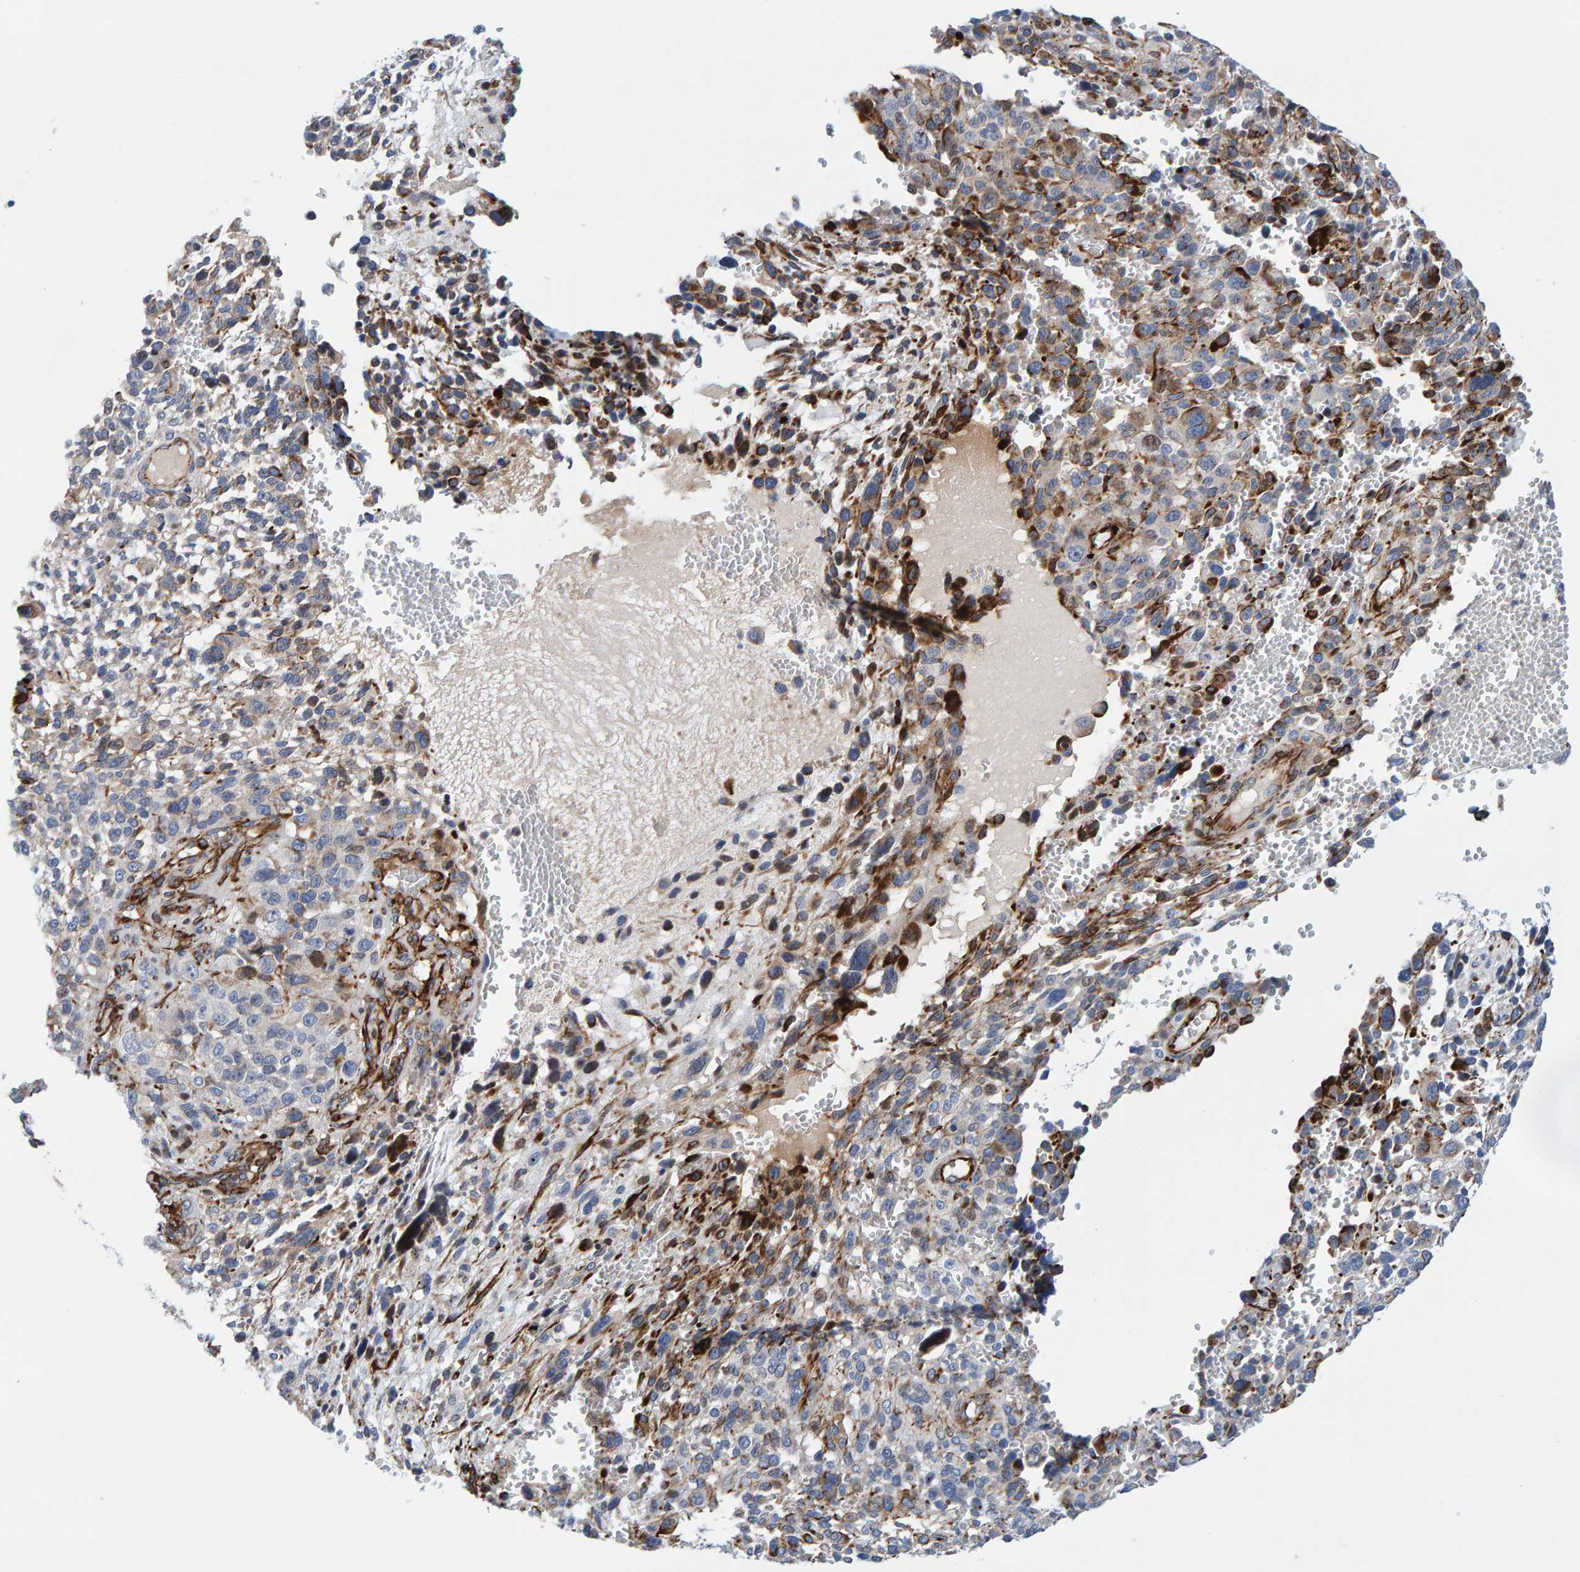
{"staining": {"intensity": "weak", "quantity": "<25%", "location": "cytoplasmic/membranous"}, "tissue": "melanoma", "cell_type": "Tumor cells", "image_type": "cancer", "snomed": [{"axis": "morphology", "description": "Malignant melanoma, NOS"}, {"axis": "topography", "description": "Skin"}], "caption": "Tumor cells are negative for protein expression in human malignant melanoma. The staining is performed using DAB brown chromogen with nuclei counter-stained in using hematoxylin.", "gene": "POLG2", "patient": {"sex": "female", "age": 55}}